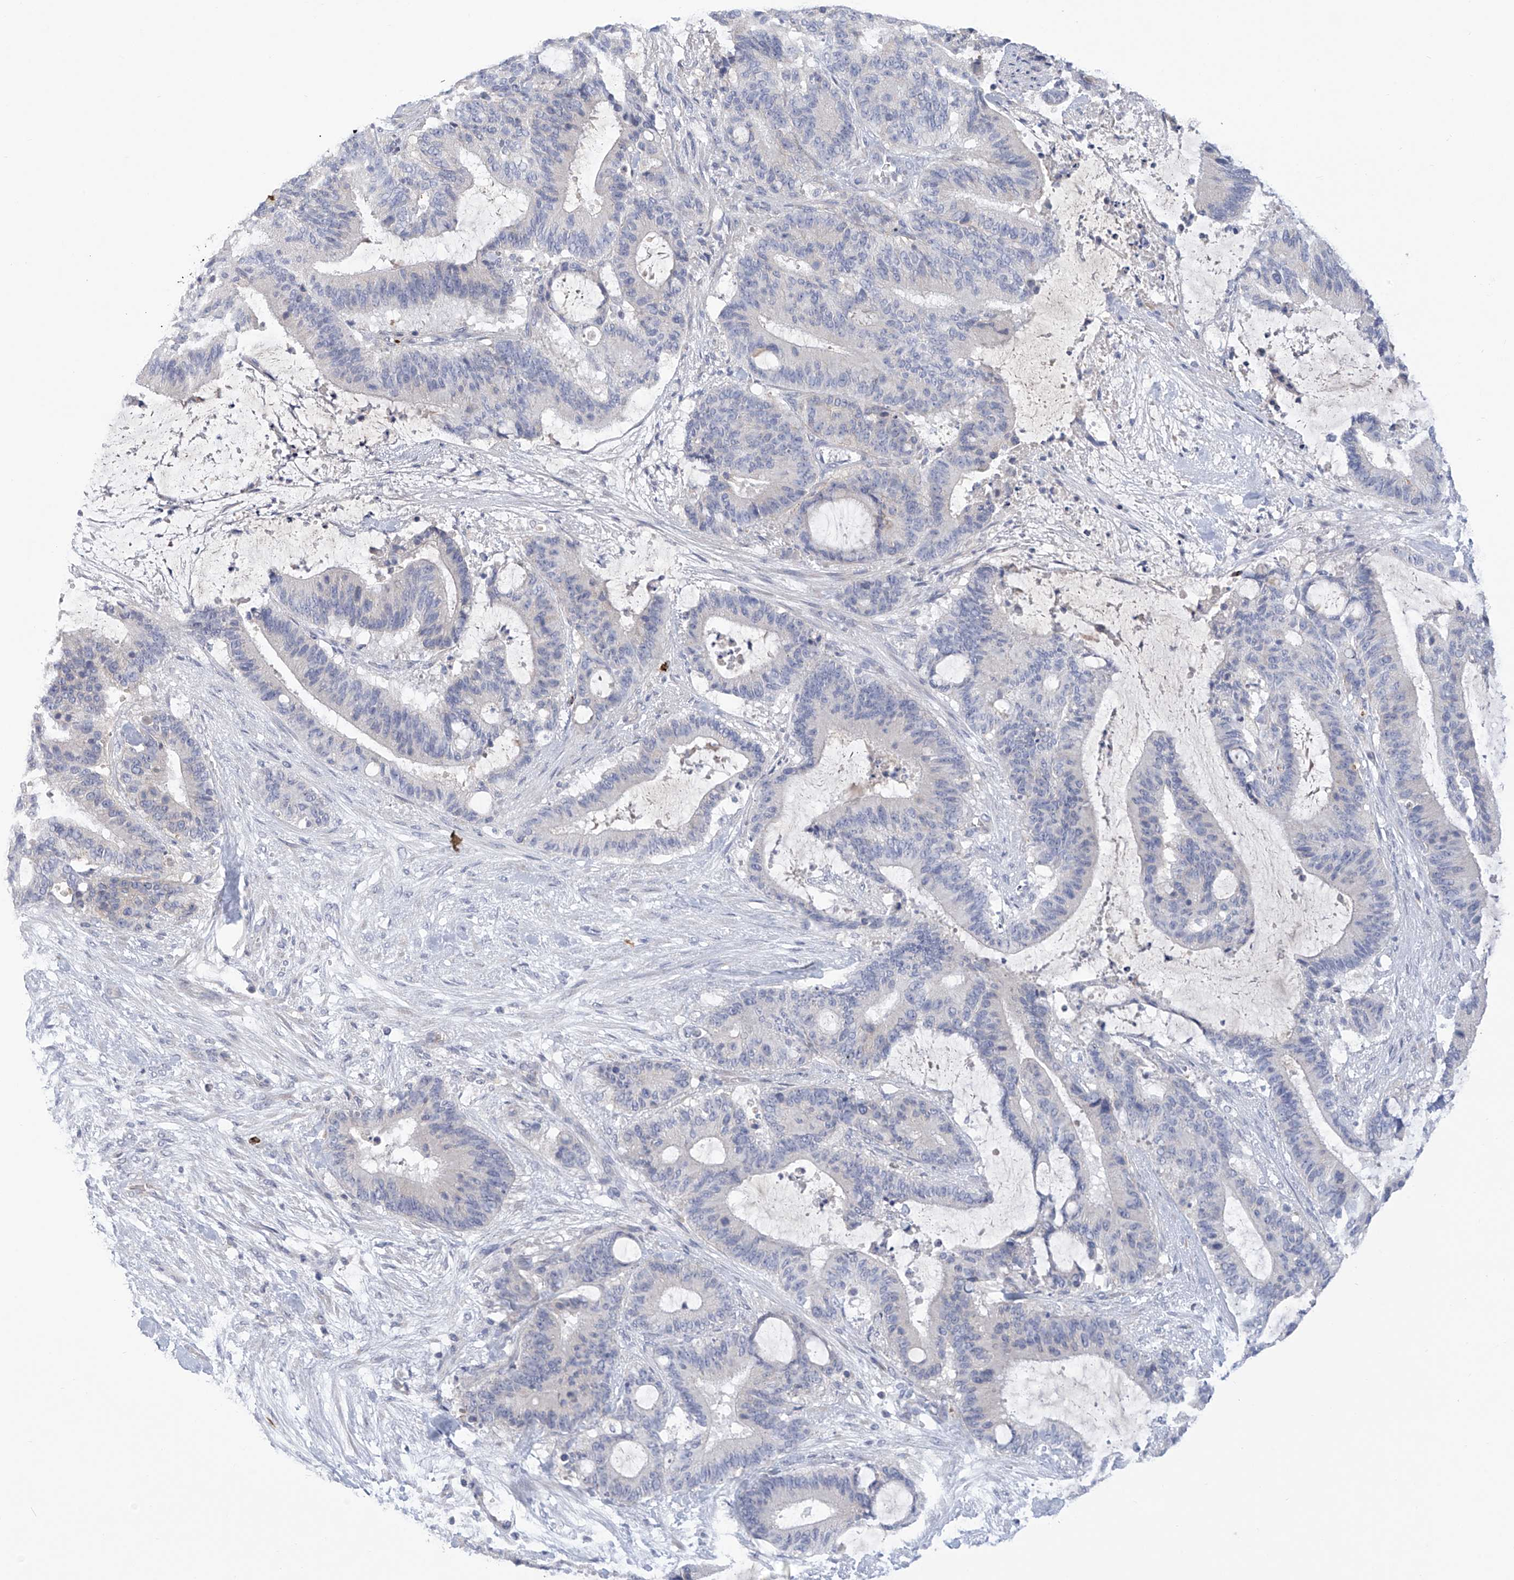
{"staining": {"intensity": "negative", "quantity": "none", "location": "none"}, "tissue": "liver cancer", "cell_type": "Tumor cells", "image_type": "cancer", "snomed": [{"axis": "morphology", "description": "Normal tissue, NOS"}, {"axis": "morphology", "description": "Cholangiocarcinoma"}, {"axis": "topography", "description": "Liver"}, {"axis": "topography", "description": "Peripheral nerve tissue"}], "caption": "The histopathology image exhibits no staining of tumor cells in cholangiocarcinoma (liver). The staining is performed using DAB (3,3'-diaminobenzidine) brown chromogen with nuclei counter-stained in using hematoxylin.", "gene": "SLCO4A1", "patient": {"sex": "female", "age": 73}}